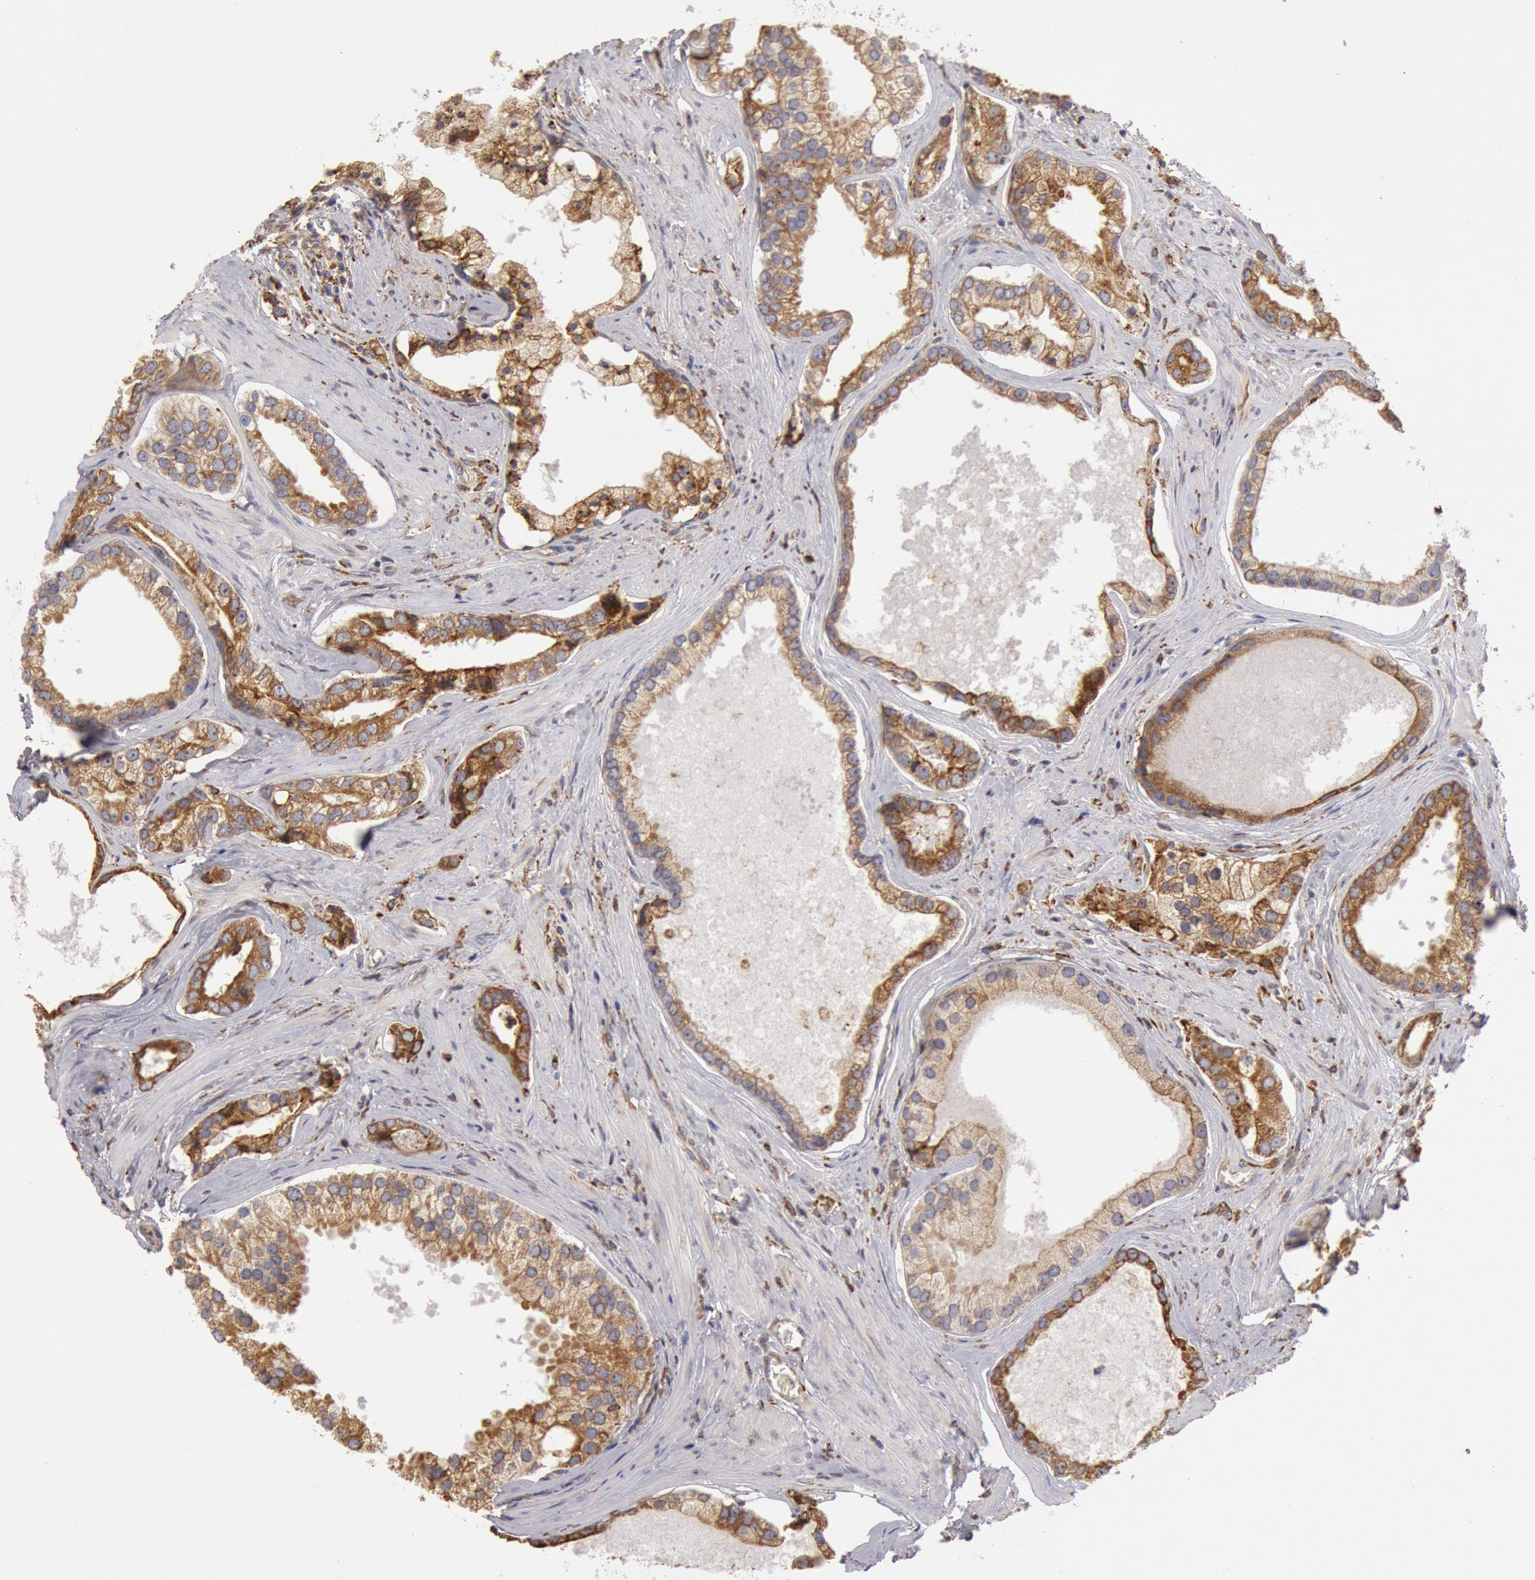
{"staining": {"intensity": "moderate", "quantity": ">75%", "location": "cytoplasmic/membranous"}, "tissue": "prostate cancer", "cell_type": "Tumor cells", "image_type": "cancer", "snomed": [{"axis": "morphology", "description": "Adenocarcinoma, Medium grade"}, {"axis": "topography", "description": "Prostate"}], "caption": "Human prostate cancer stained for a protein (brown) reveals moderate cytoplasmic/membranous positive staining in about >75% of tumor cells.", "gene": "ERP44", "patient": {"sex": "male", "age": 70}}